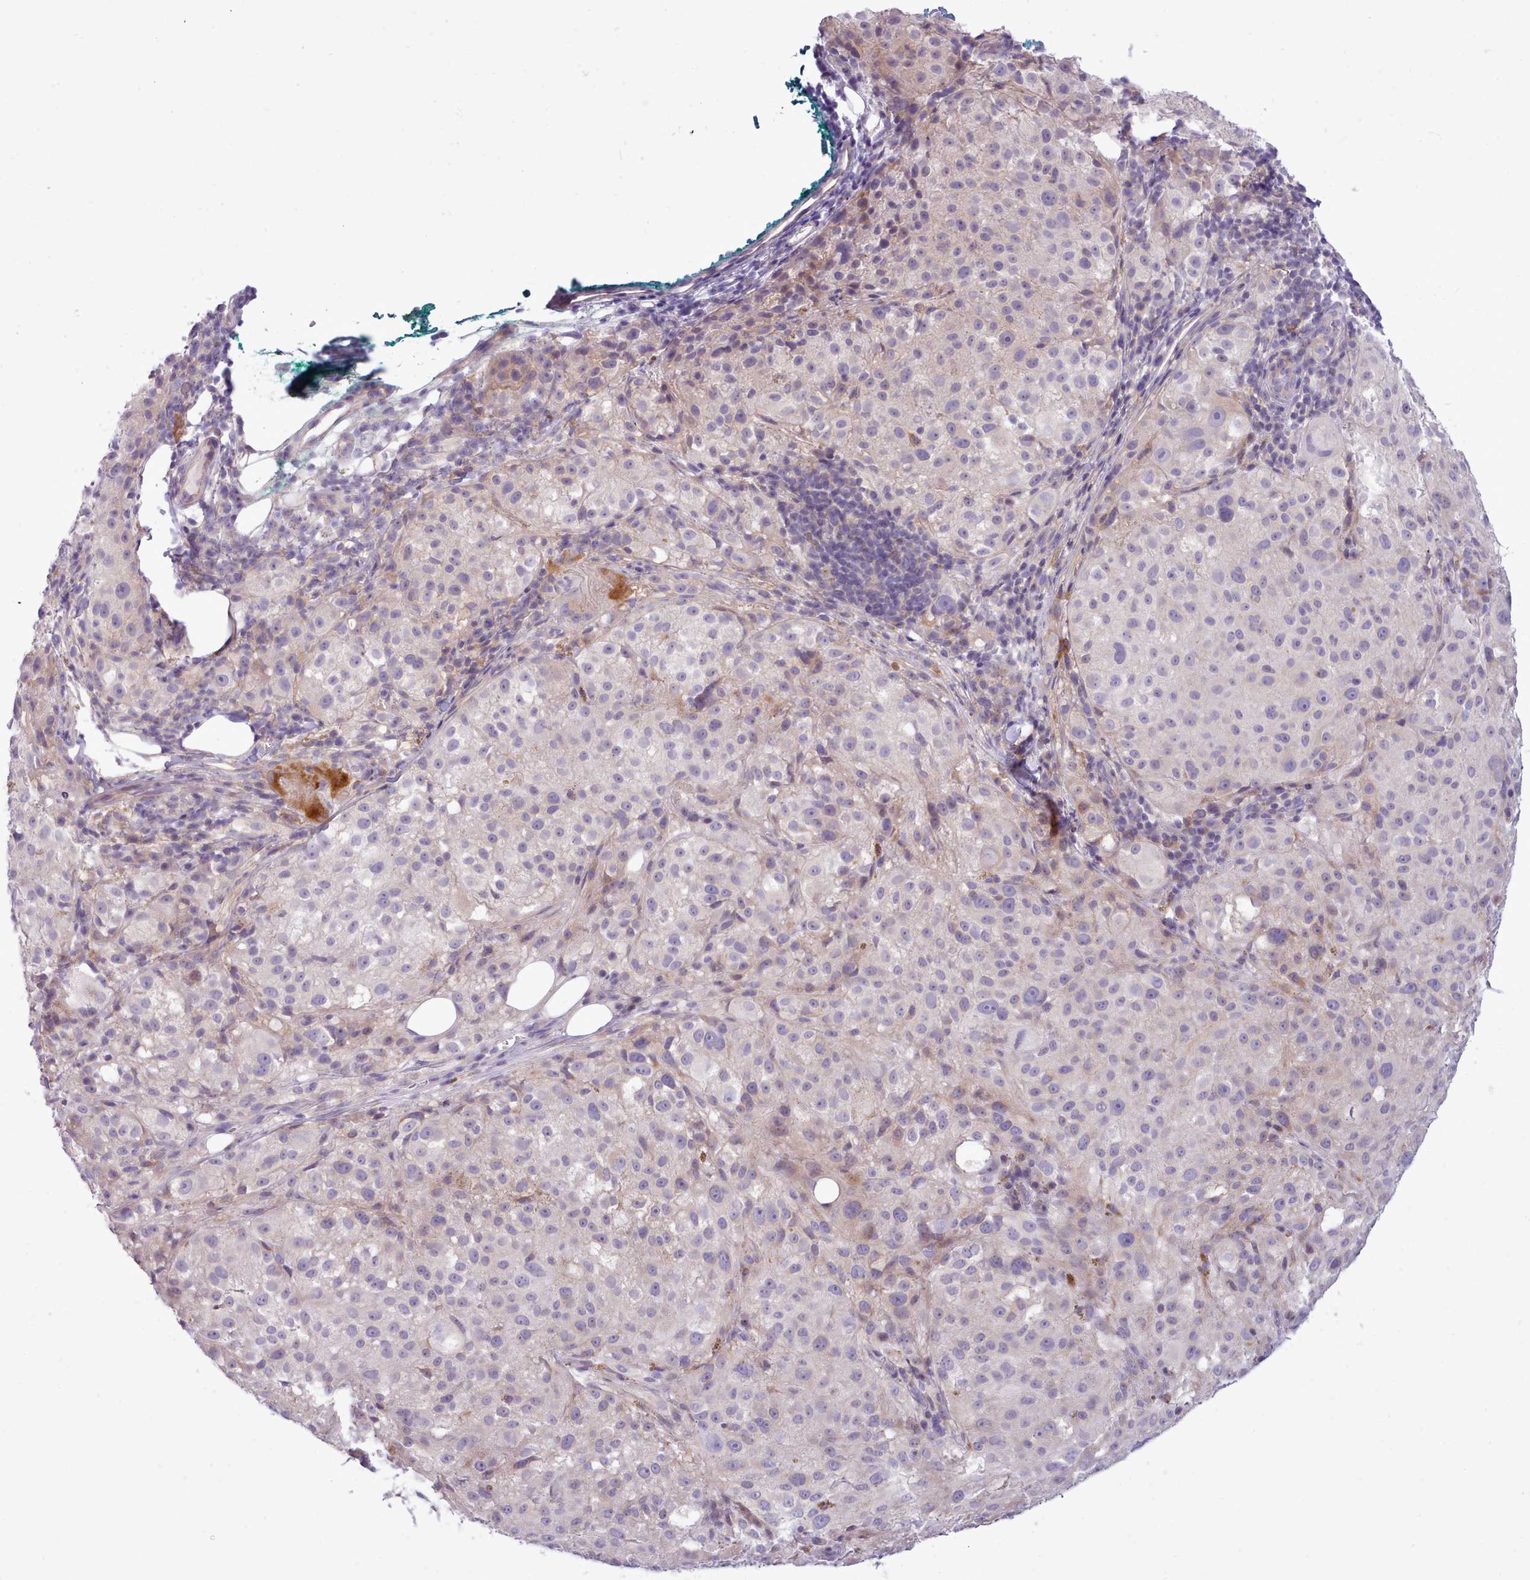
{"staining": {"intensity": "negative", "quantity": "none", "location": "none"}, "tissue": "melanoma", "cell_type": "Tumor cells", "image_type": "cancer", "snomed": [{"axis": "morphology", "description": "Necrosis, NOS"}, {"axis": "morphology", "description": "Malignant melanoma, NOS"}, {"axis": "topography", "description": "Skin"}], "caption": "Tumor cells are negative for brown protein staining in malignant melanoma.", "gene": "CYP2A13", "patient": {"sex": "female", "age": 87}}